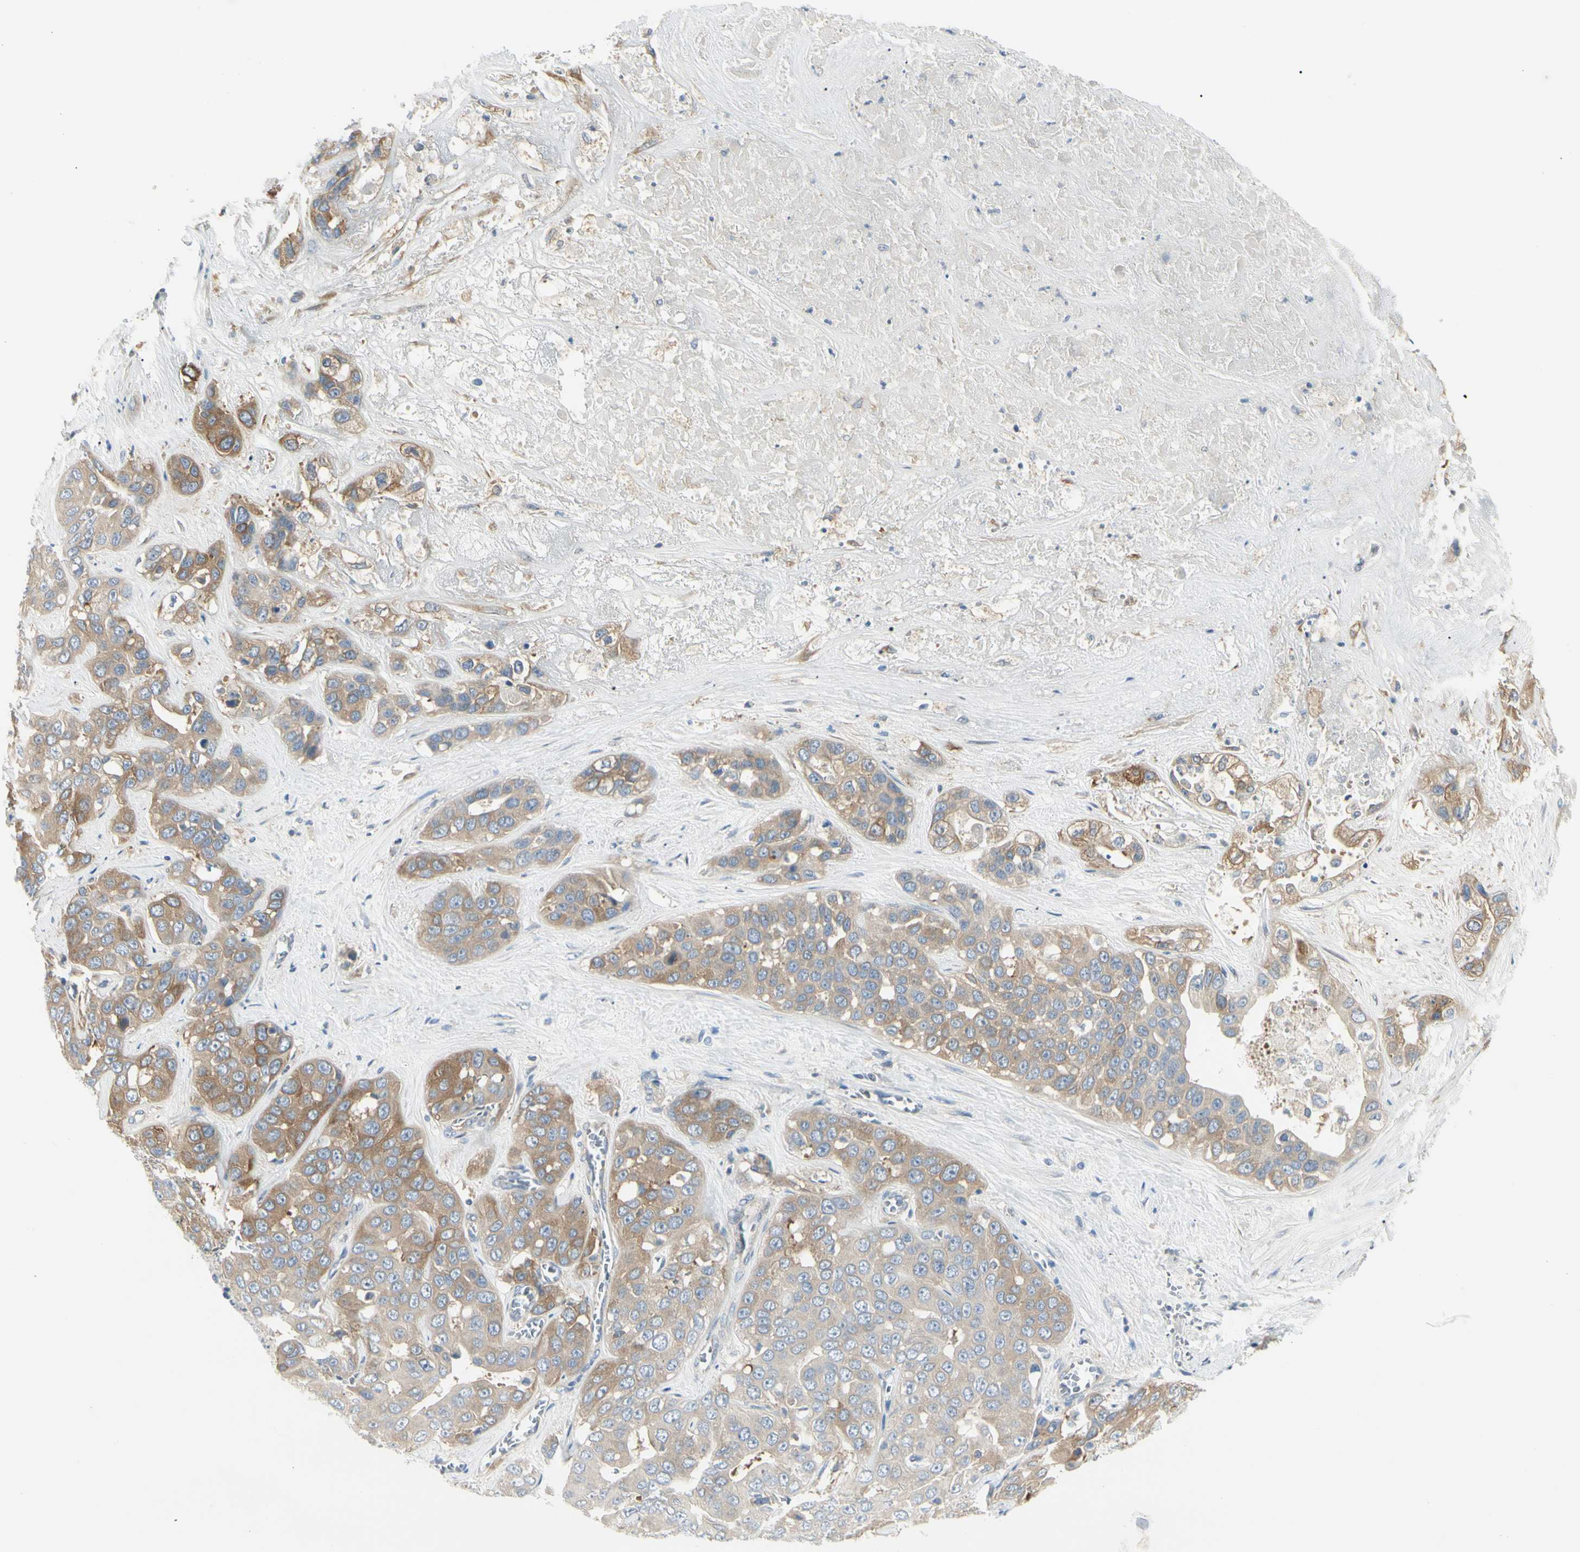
{"staining": {"intensity": "moderate", "quantity": ">75%", "location": "cytoplasmic/membranous"}, "tissue": "liver cancer", "cell_type": "Tumor cells", "image_type": "cancer", "snomed": [{"axis": "morphology", "description": "Cholangiocarcinoma"}, {"axis": "topography", "description": "Liver"}], "caption": "Protein staining of liver cancer tissue shows moderate cytoplasmic/membranous positivity in approximately >75% of tumor cells. (brown staining indicates protein expression, while blue staining denotes nuclei).", "gene": "NFKB2", "patient": {"sex": "female", "age": 52}}